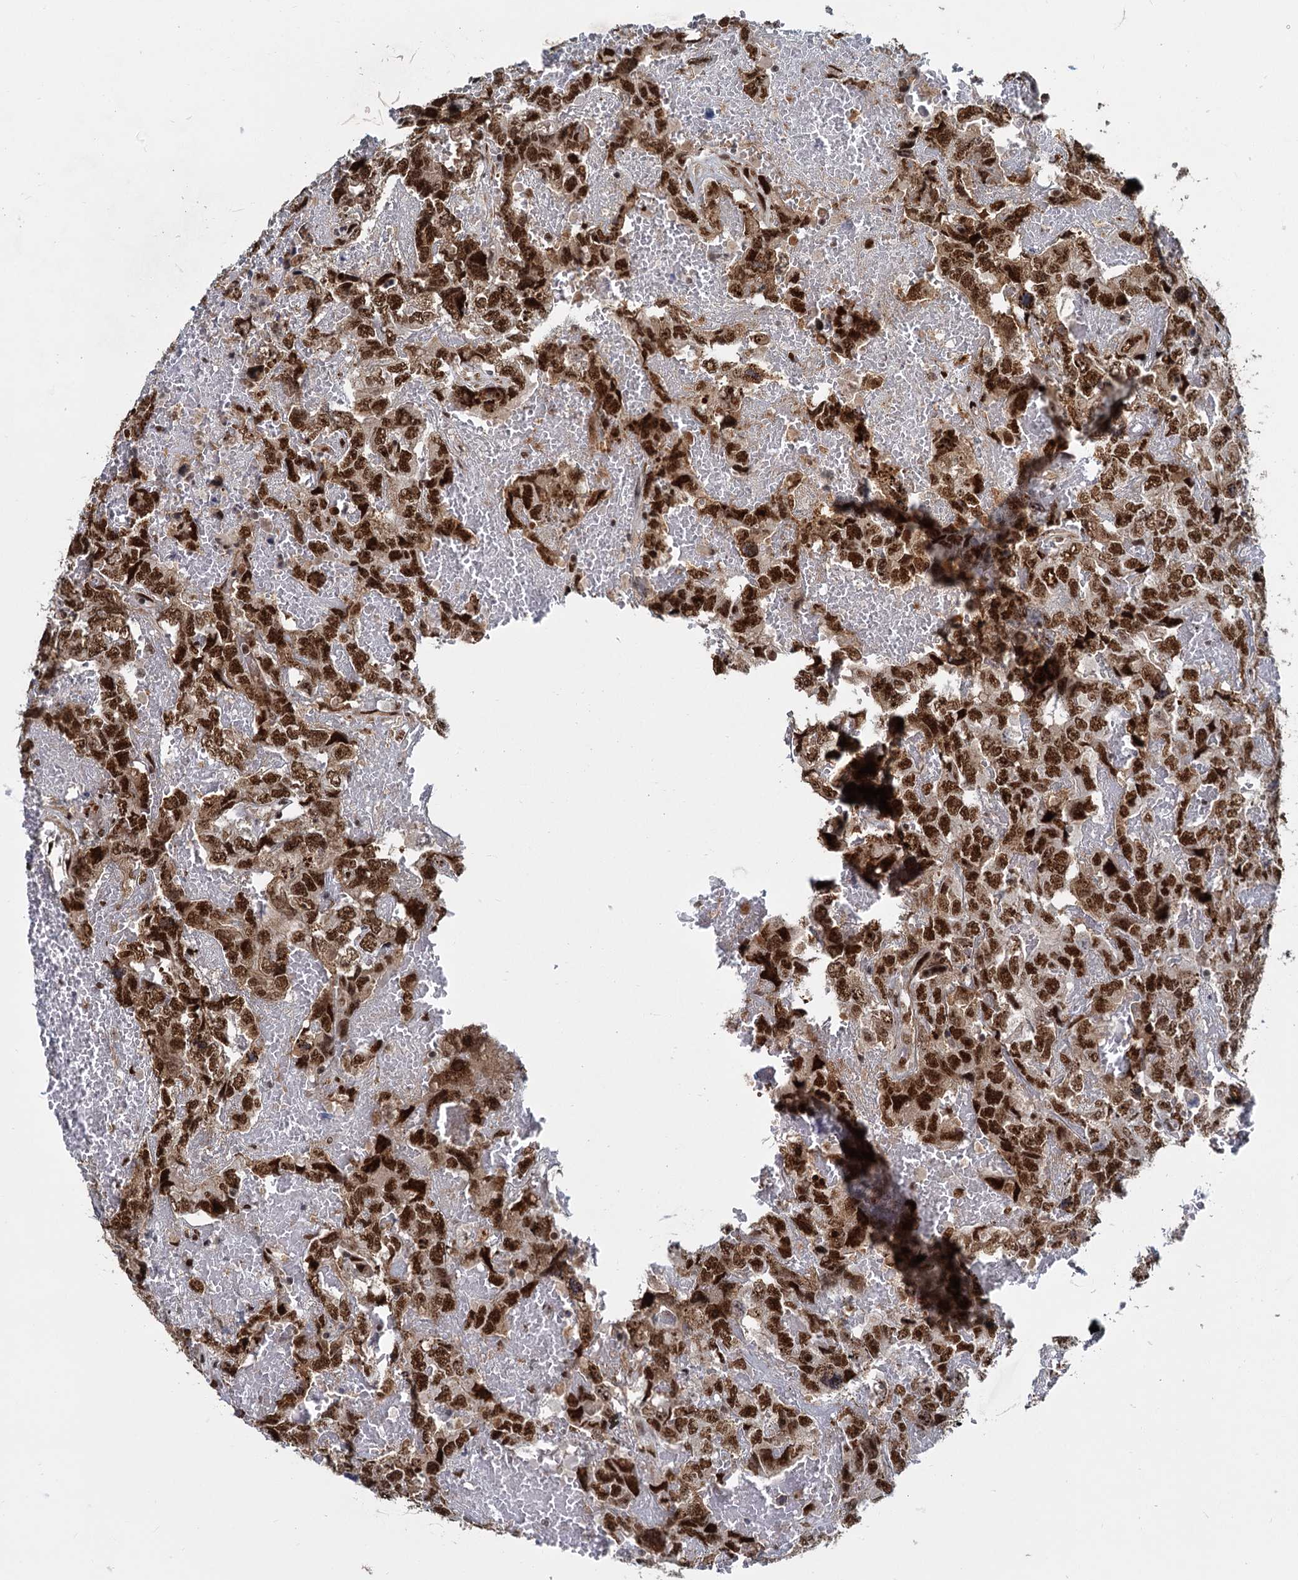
{"staining": {"intensity": "strong", "quantity": ">75%", "location": "cytoplasmic/membranous,nuclear"}, "tissue": "testis cancer", "cell_type": "Tumor cells", "image_type": "cancer", "snomed": [{"axis": "morphology", "description": "Carcinoma, Embryonal, NOS"}, {"axis": "topography", "description": "Testis"}], "caption": "Immunohistochemical staining of testis cancer displays high levels of strong cytoplasmic/membranous and nuclear staining in about >75% of tumor cells. Immunohistochemistry (ihc) stains the protein of interest in brown and the nuclei are stained blue.", "gene": "WBP4", "patient": {"sex": "male", "age": 45}}